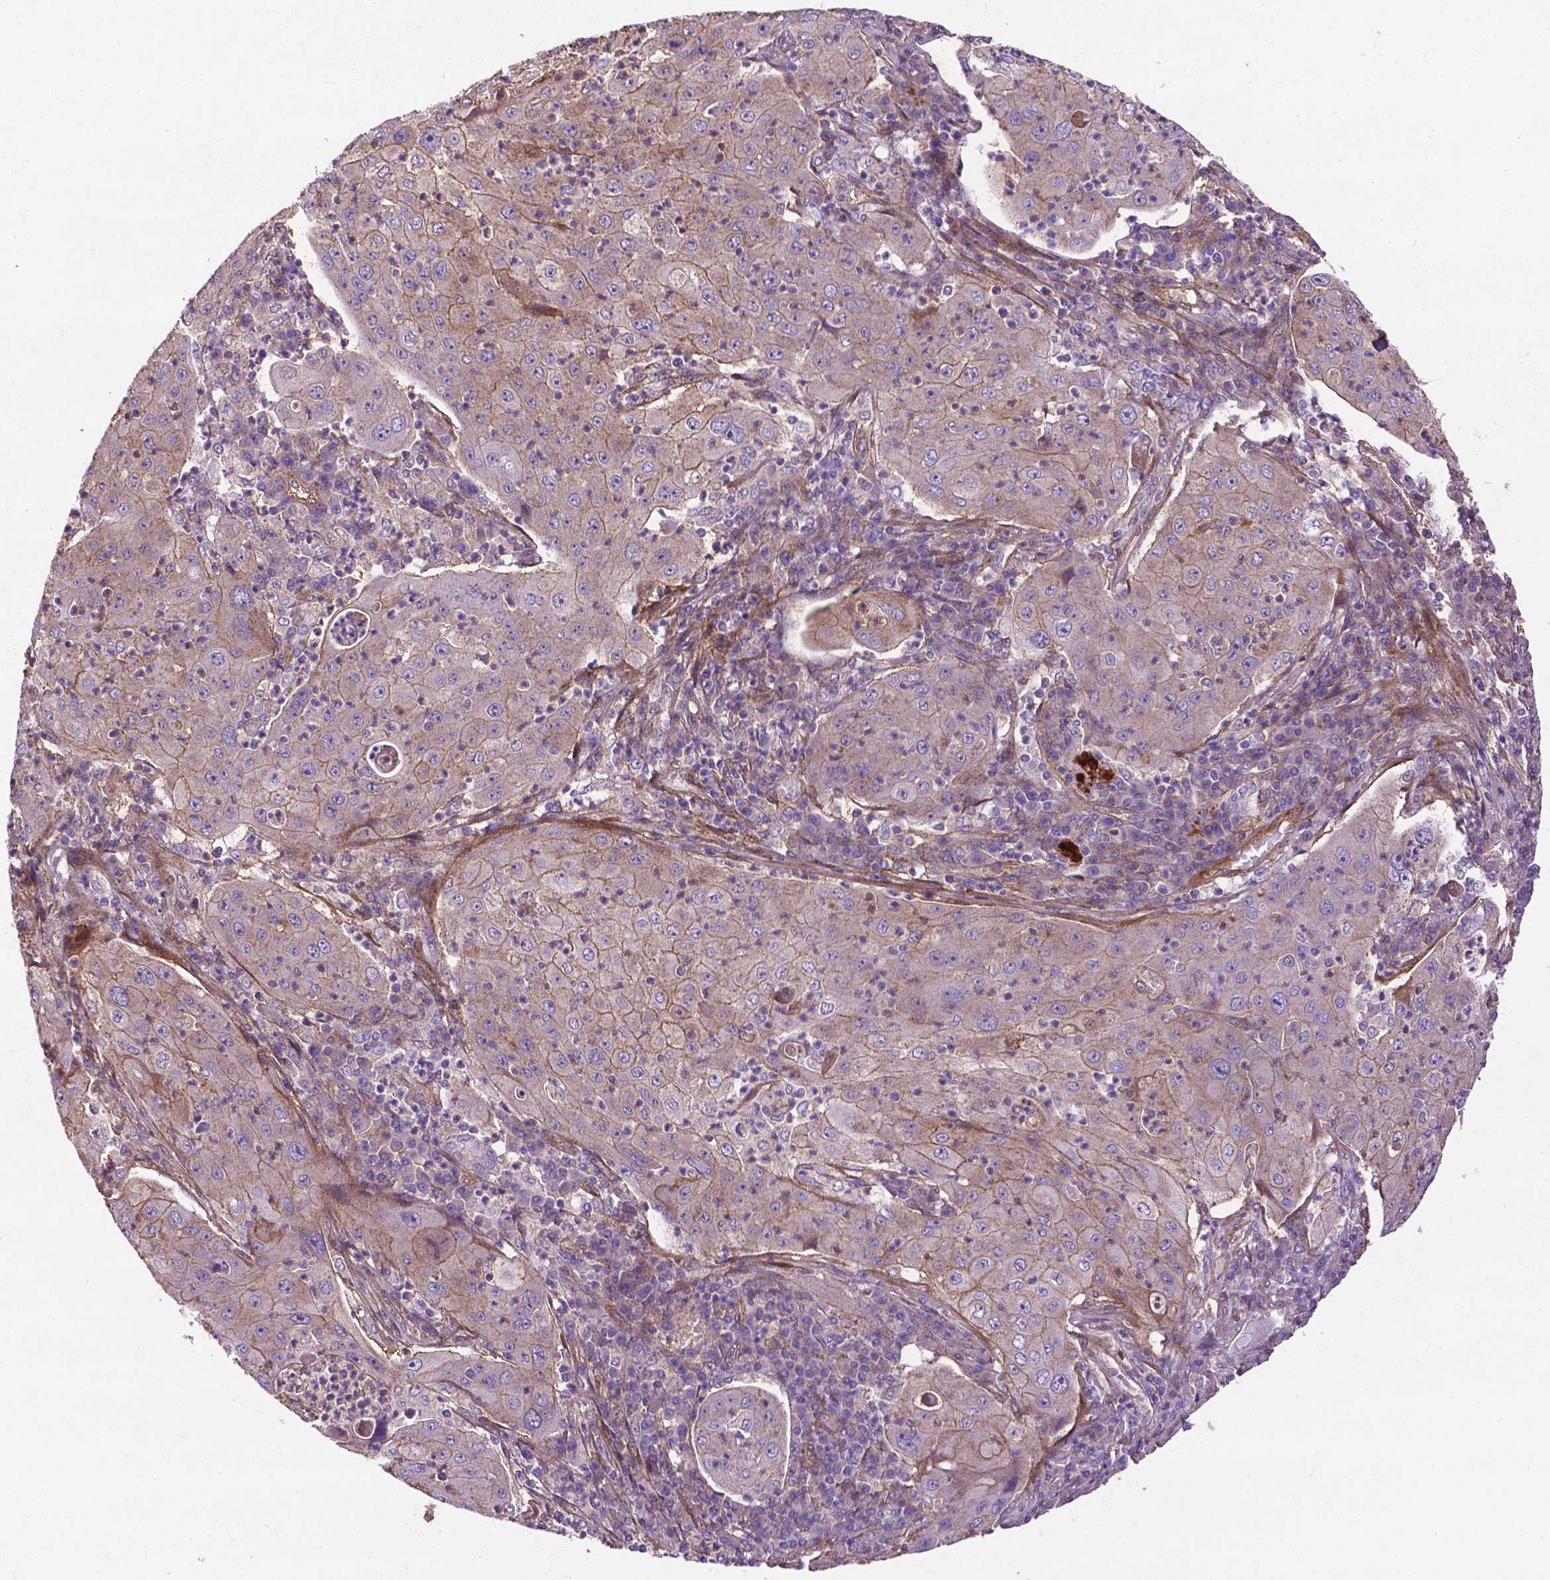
{"staining": {"intensity": "weak", "quantity": "25%-75%", "location": "cytoplasmic/membranous"}, "tissue": "lung cancer", "cell_type": "Tumor cells", "image_type": "cancer", "snomed": [{"axis": "morphology", "description": "Squamous cell carcinoma, NOS"}, {"axis": "topography", "description": "Lung"}], "caption": "Human squamous cell carcinoma (lung) stained with a brown dye displays weak cytoplasmic/membranous positive expression in approximately 25%-75% of tumor cells.", "gene": "RRAS", "patient": {"sex": "female", "age": 59}}